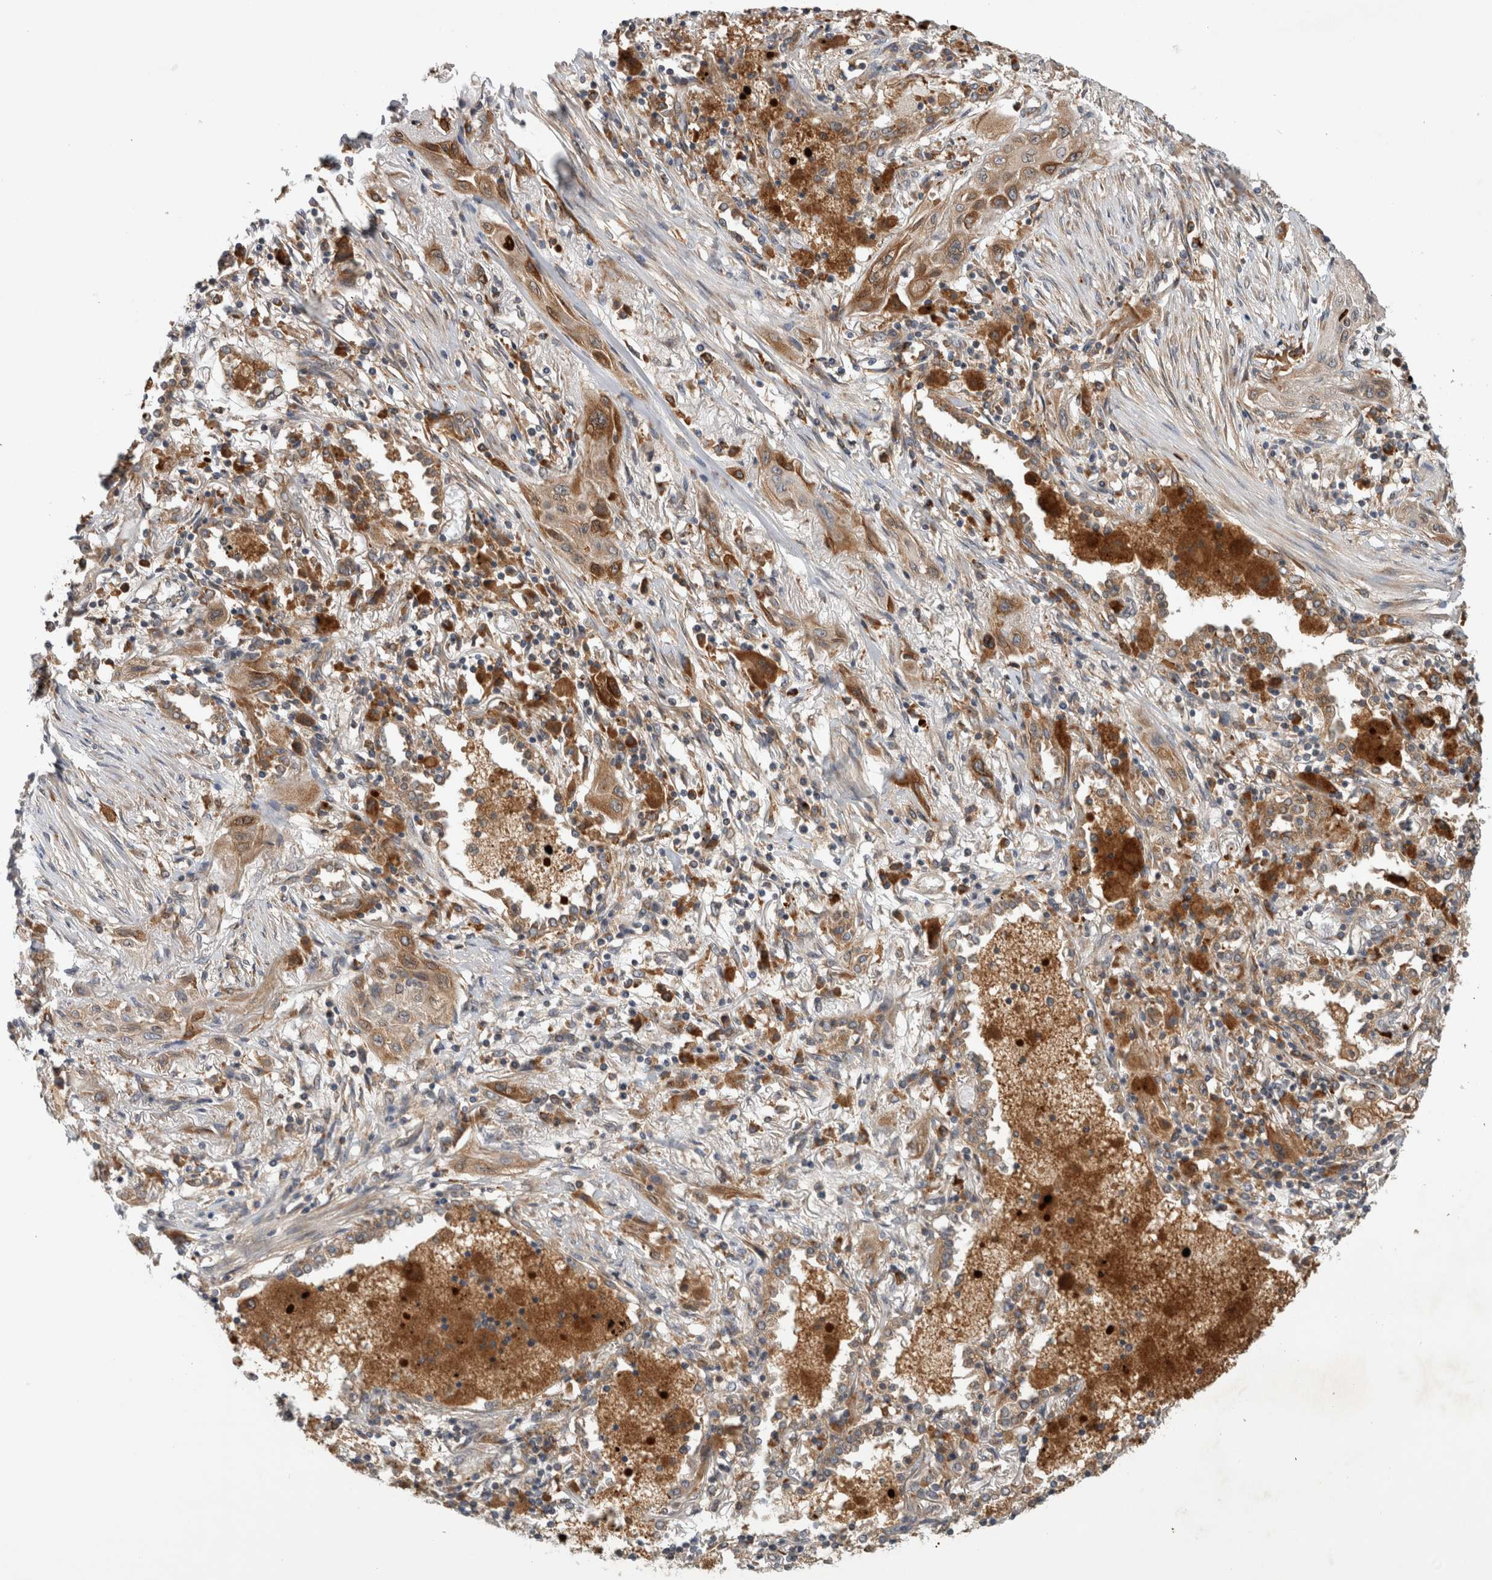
{"staining": {"intensity": "moderate", "quantity": ">75%", "location": "cytoplasmic/membranous"}, "tissue": "lung cancer", "cell_type": "Tumor cells", "image_type": "cancer", "snomed": [{"axis": "morphology", "description": "Squamous cell carcinoma, NOS"}, {"axis": "topography", "description": "Lung"}], "caption": "Human squamous cell carcinoma (lung) stained with a brown dye demonstrates moderate cytoplasmic/membranous positive expression in about >75% of tumor cells.", "gene": "ADGRL3", "patient": {"sex": "female", "age": 47}}